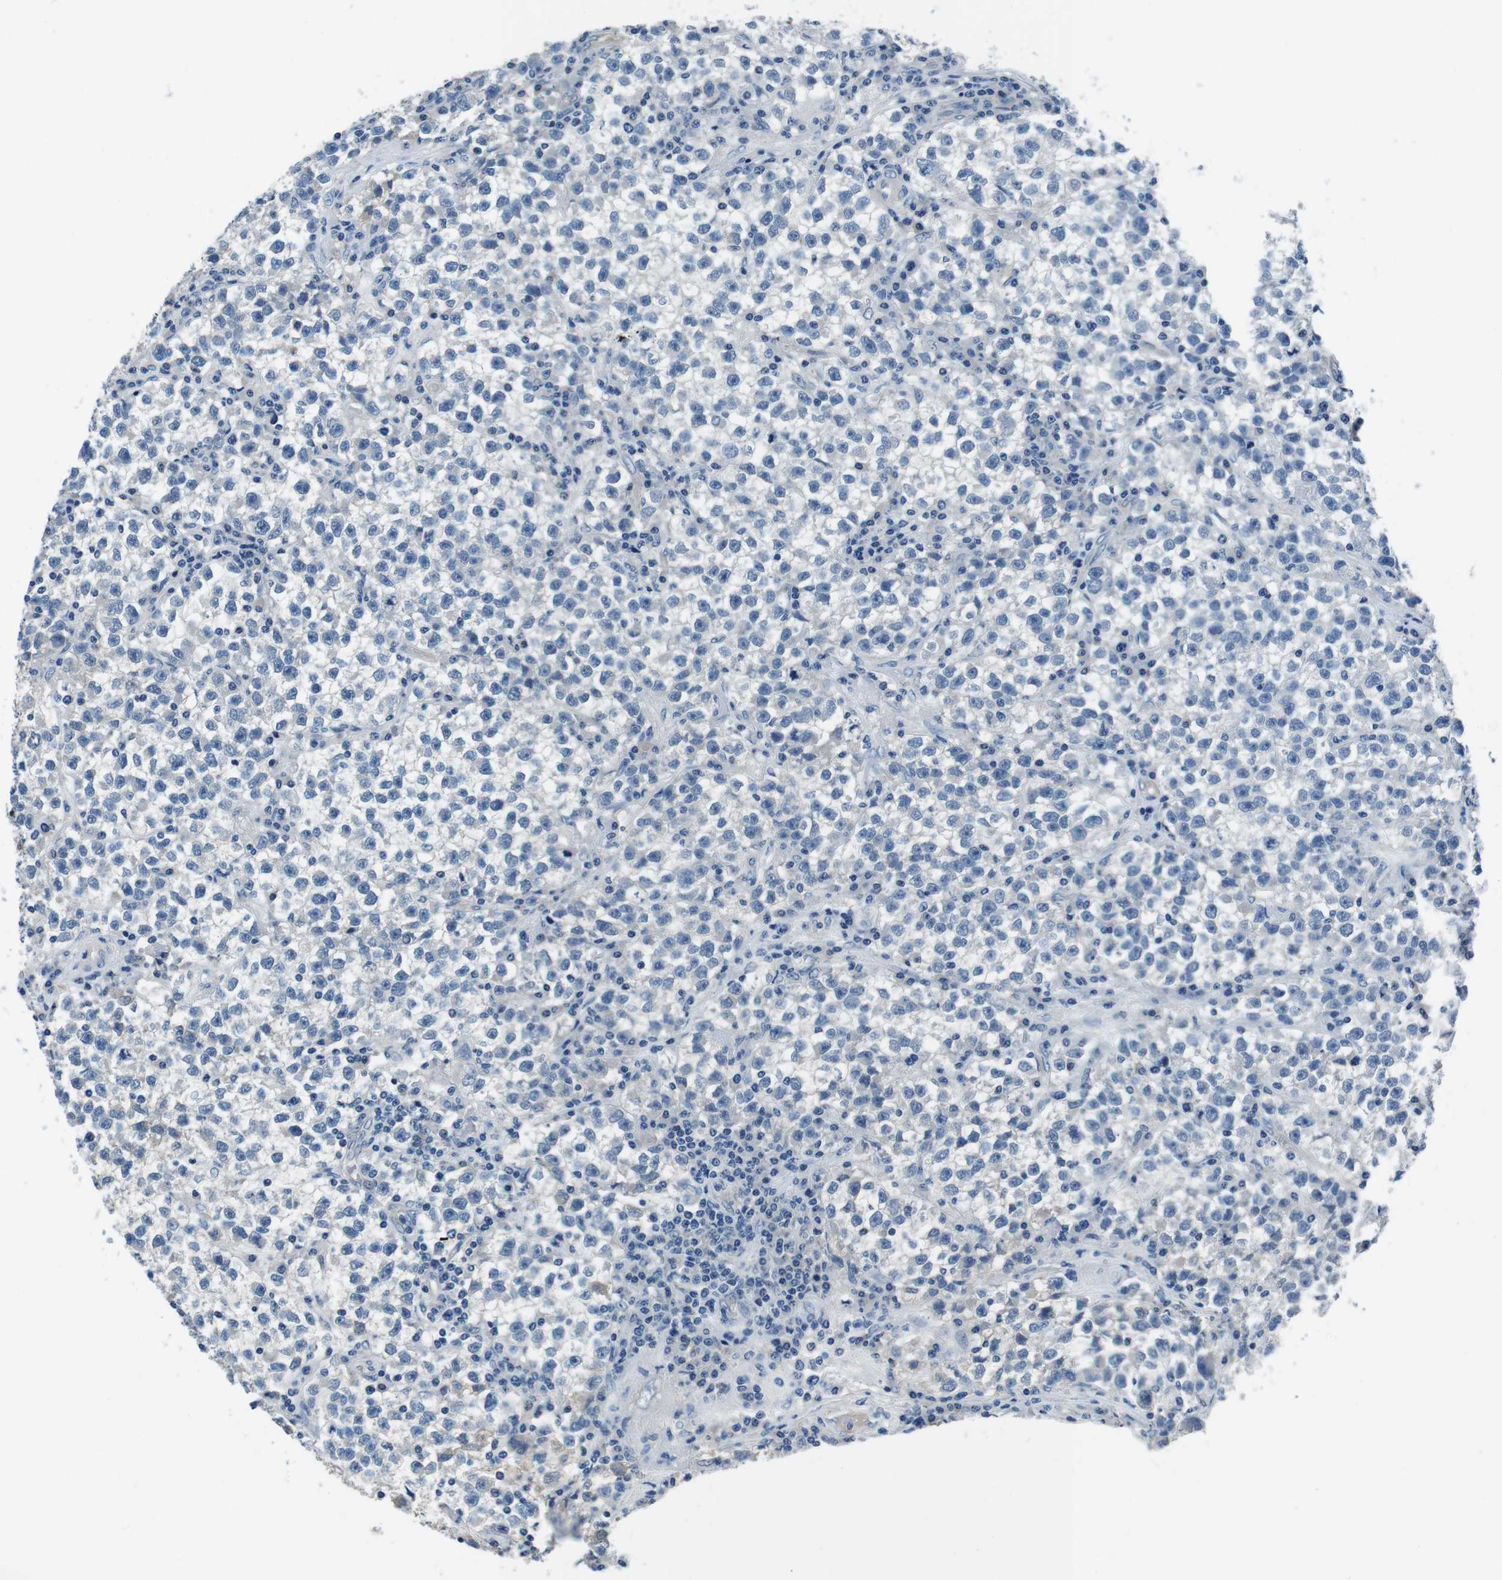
{"staining": {"intensity": "negative", "quantity": "none", "location": "none"}, "tissue": "testis cancer", "cell_type": "Tumor cells", "image_type": "cancer", "snomed": [{"axis": "morphology", "description": "Seminoma, NOS"}, {"axis": "topography", "description": "Testis"}], "caption": "DAB (3,3'-diaminobenzidine) immunohistochemical staining of human testis cancer (seminoma) shows no significant positivity in tumor cells.", "gene": "CASQ1", "patient": {"sex": "male", "age": 22}}